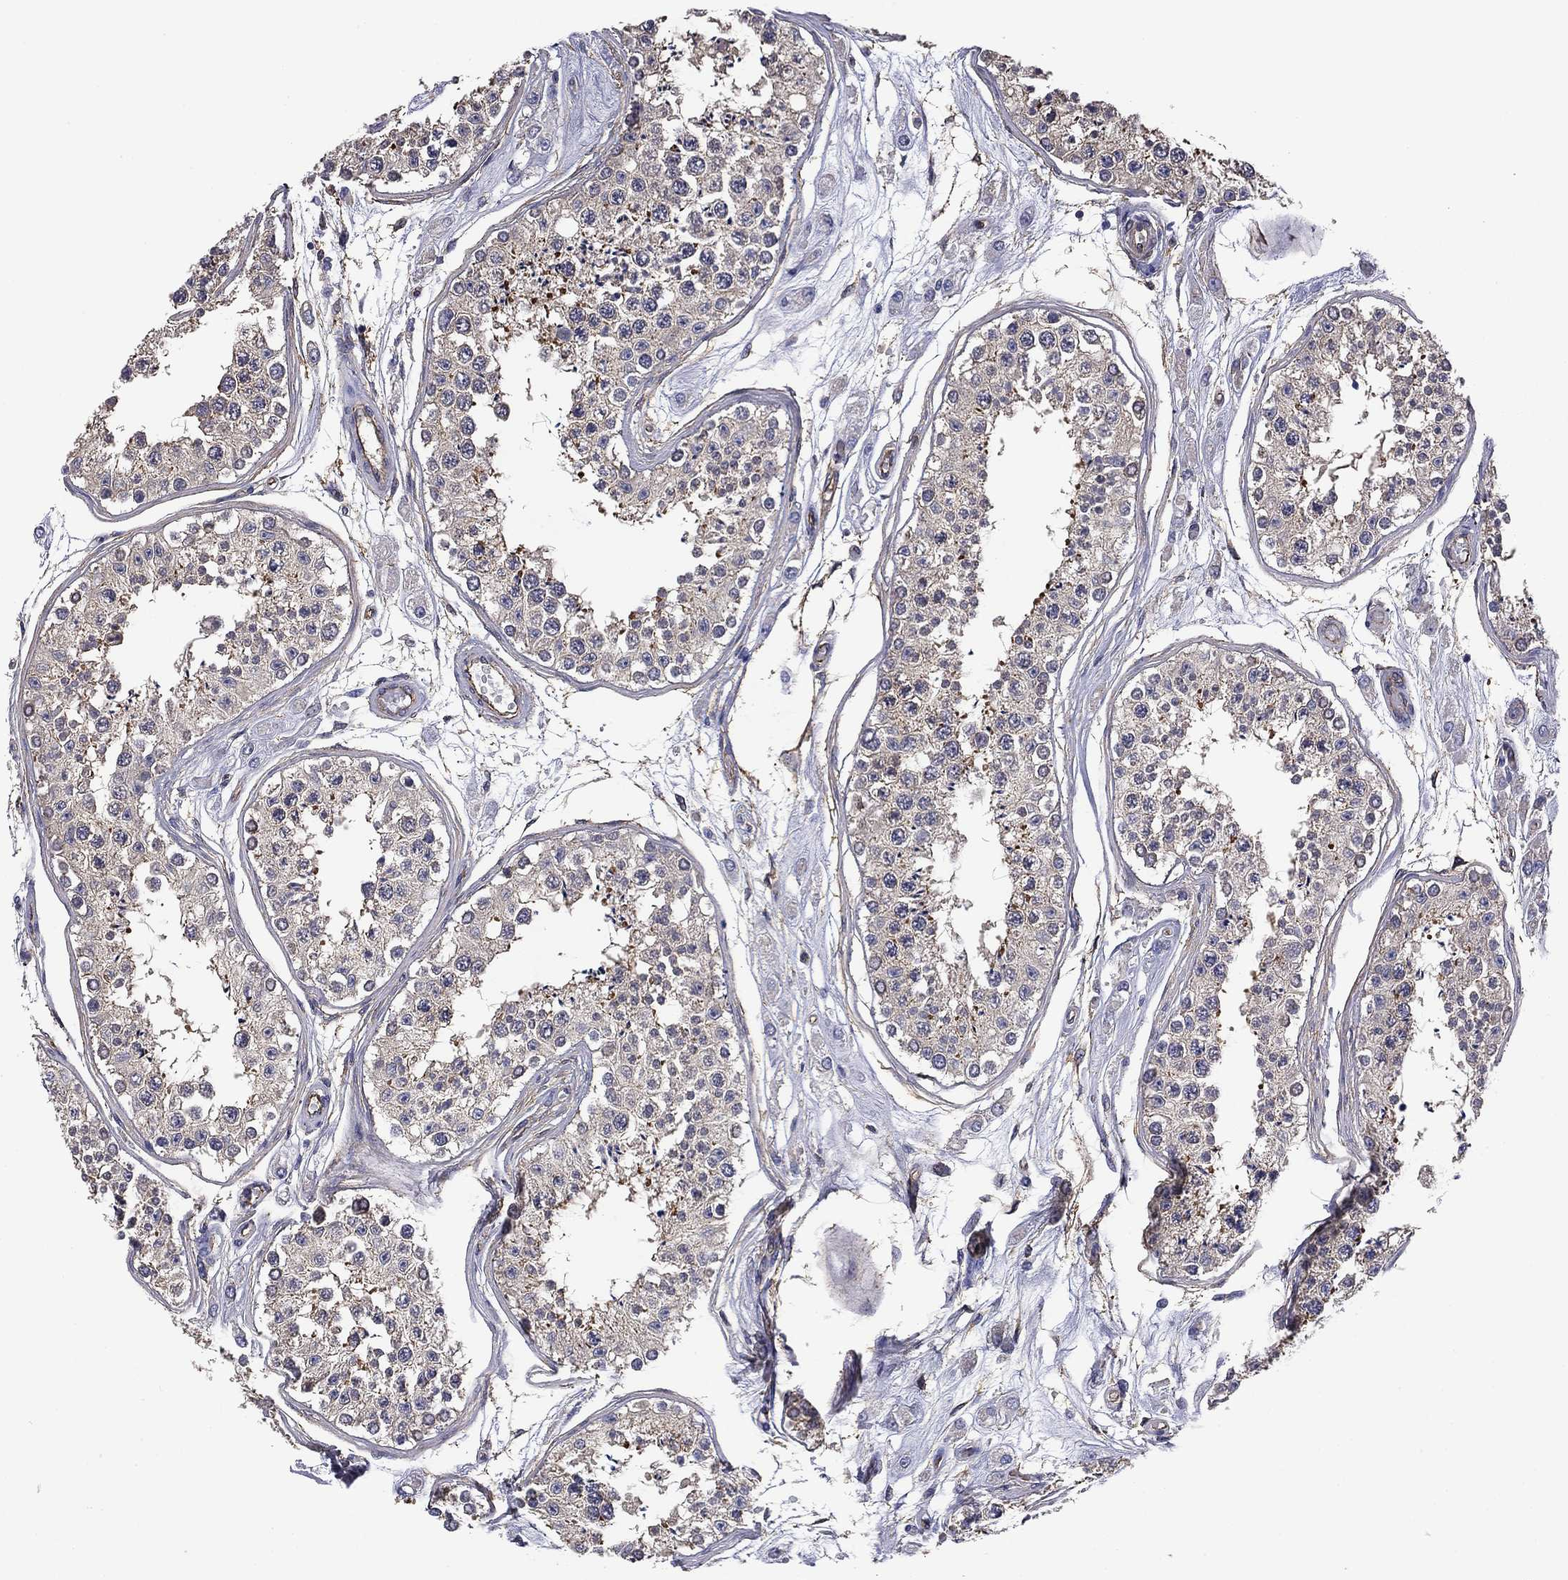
{"staining": {"intensity": "moderate", "quantity": "<25%", "location": "cytoplasmic/membranous"}, "tissue": "testis", "cell_type": "Cells in seminiferous ducts", "image_type": "normal", "snomed": [{"axis": "morphology", "description": "Normal tissue, NOS"}, {"axis": "topography", "description": "Testis"}], "caption": "The photomicrograph reveals staining of benign testis, revealing moderate cytoplasmic/membranous protein staining (brown color) within cells in seminiferous ducts.", "gene": "TCHH", "patient": {"sex": "male", "age": 25}}